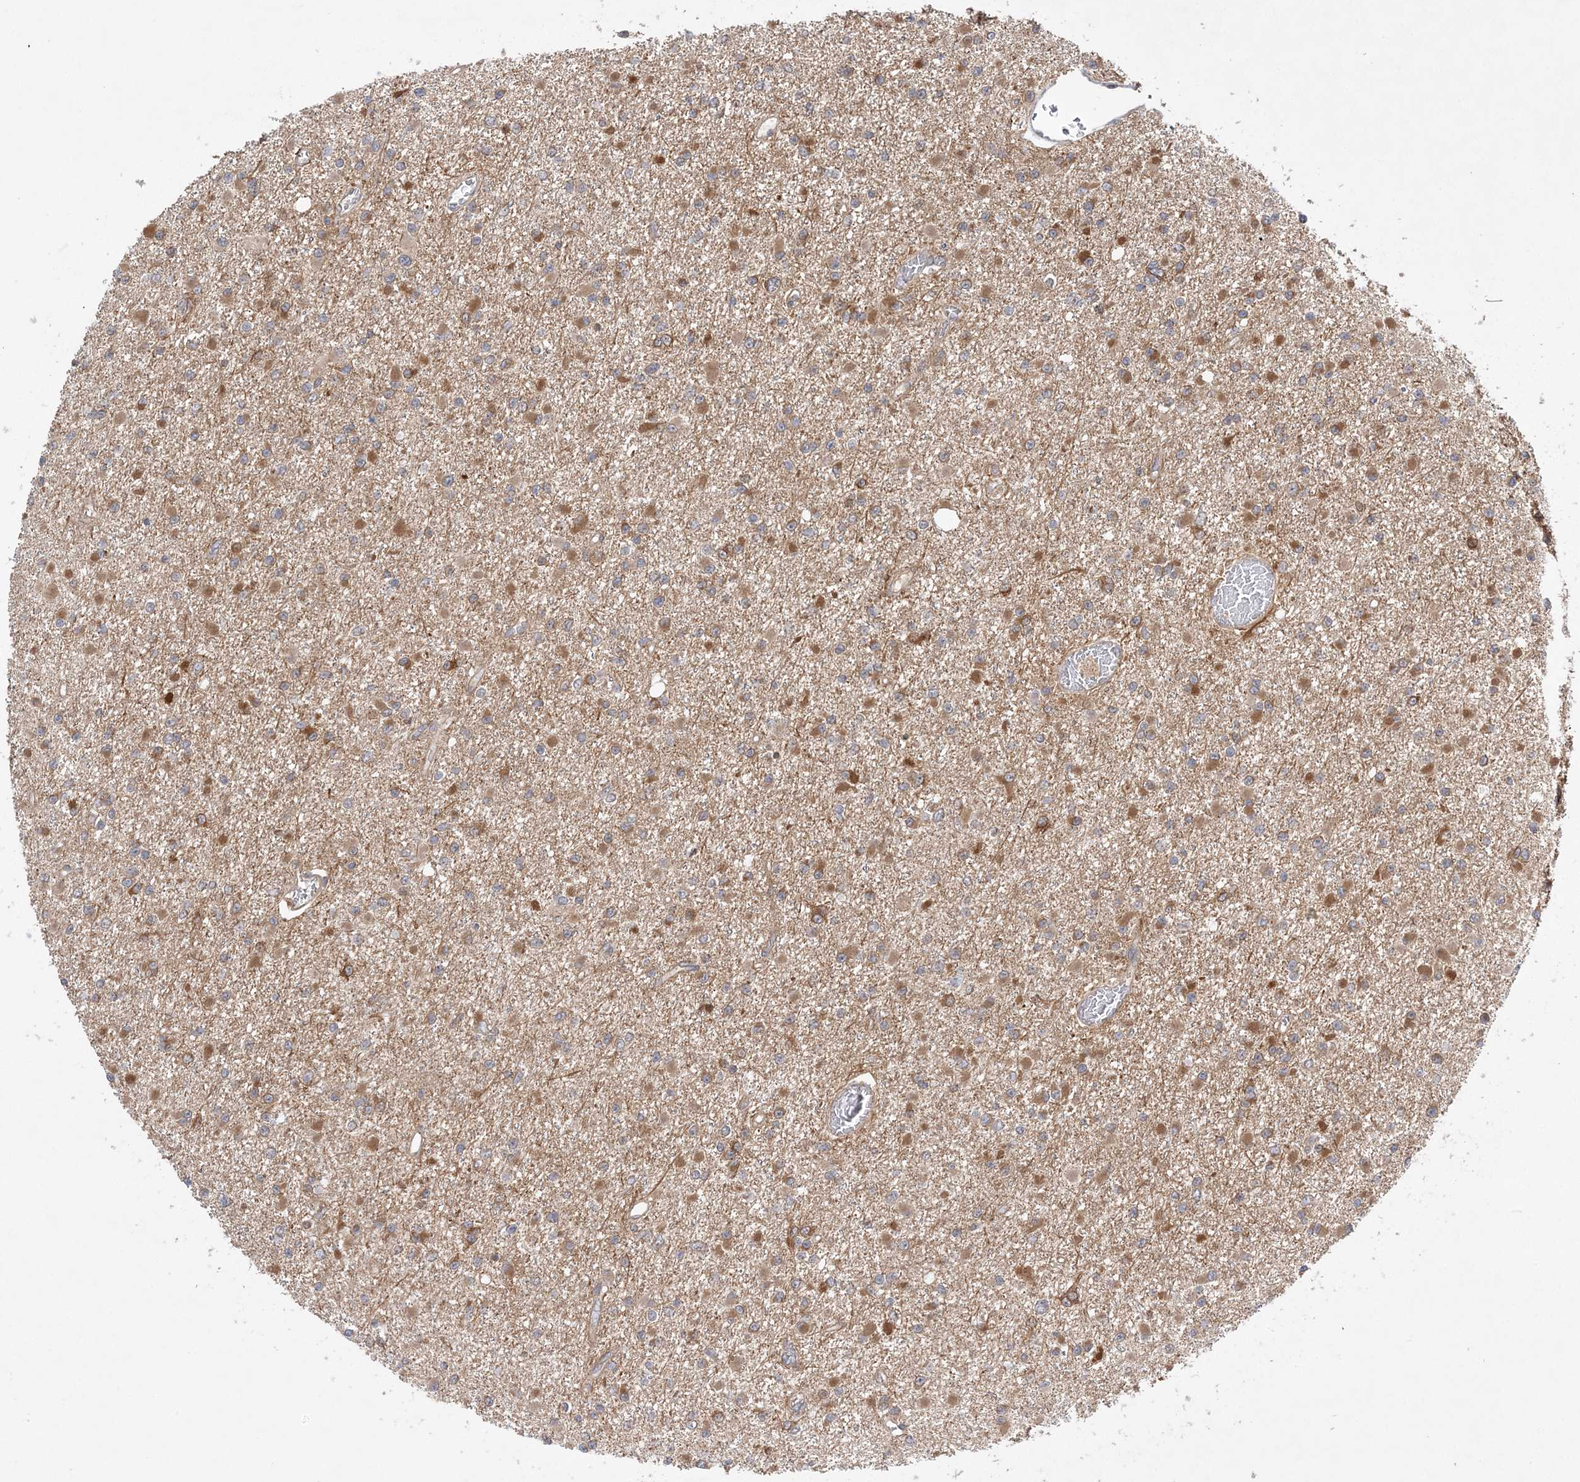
{"staining": {"intensity": "moderate", "quantity": "25%-75%", "location": "cytoplasmic/membranous"}, "tissue": "glioma", "cell_type": "Tumor cells", "image_type": "cancer", "snomed": [{"axis": "morphology", "description": "Glioma, malignant, Low grade"}, {"axis": "topography", "description": "Brain"}], "caption": "Glioma was stained to show a protein in brown. There is medium levels of moderate cytoplasmic/membranous positivity in approximately 25%-75% of tumor cells. (DAB IHC with brightfield microscopy, high magnification).", "gene": "MMADHC", "patient": {"sex": "female", "age": 22}}